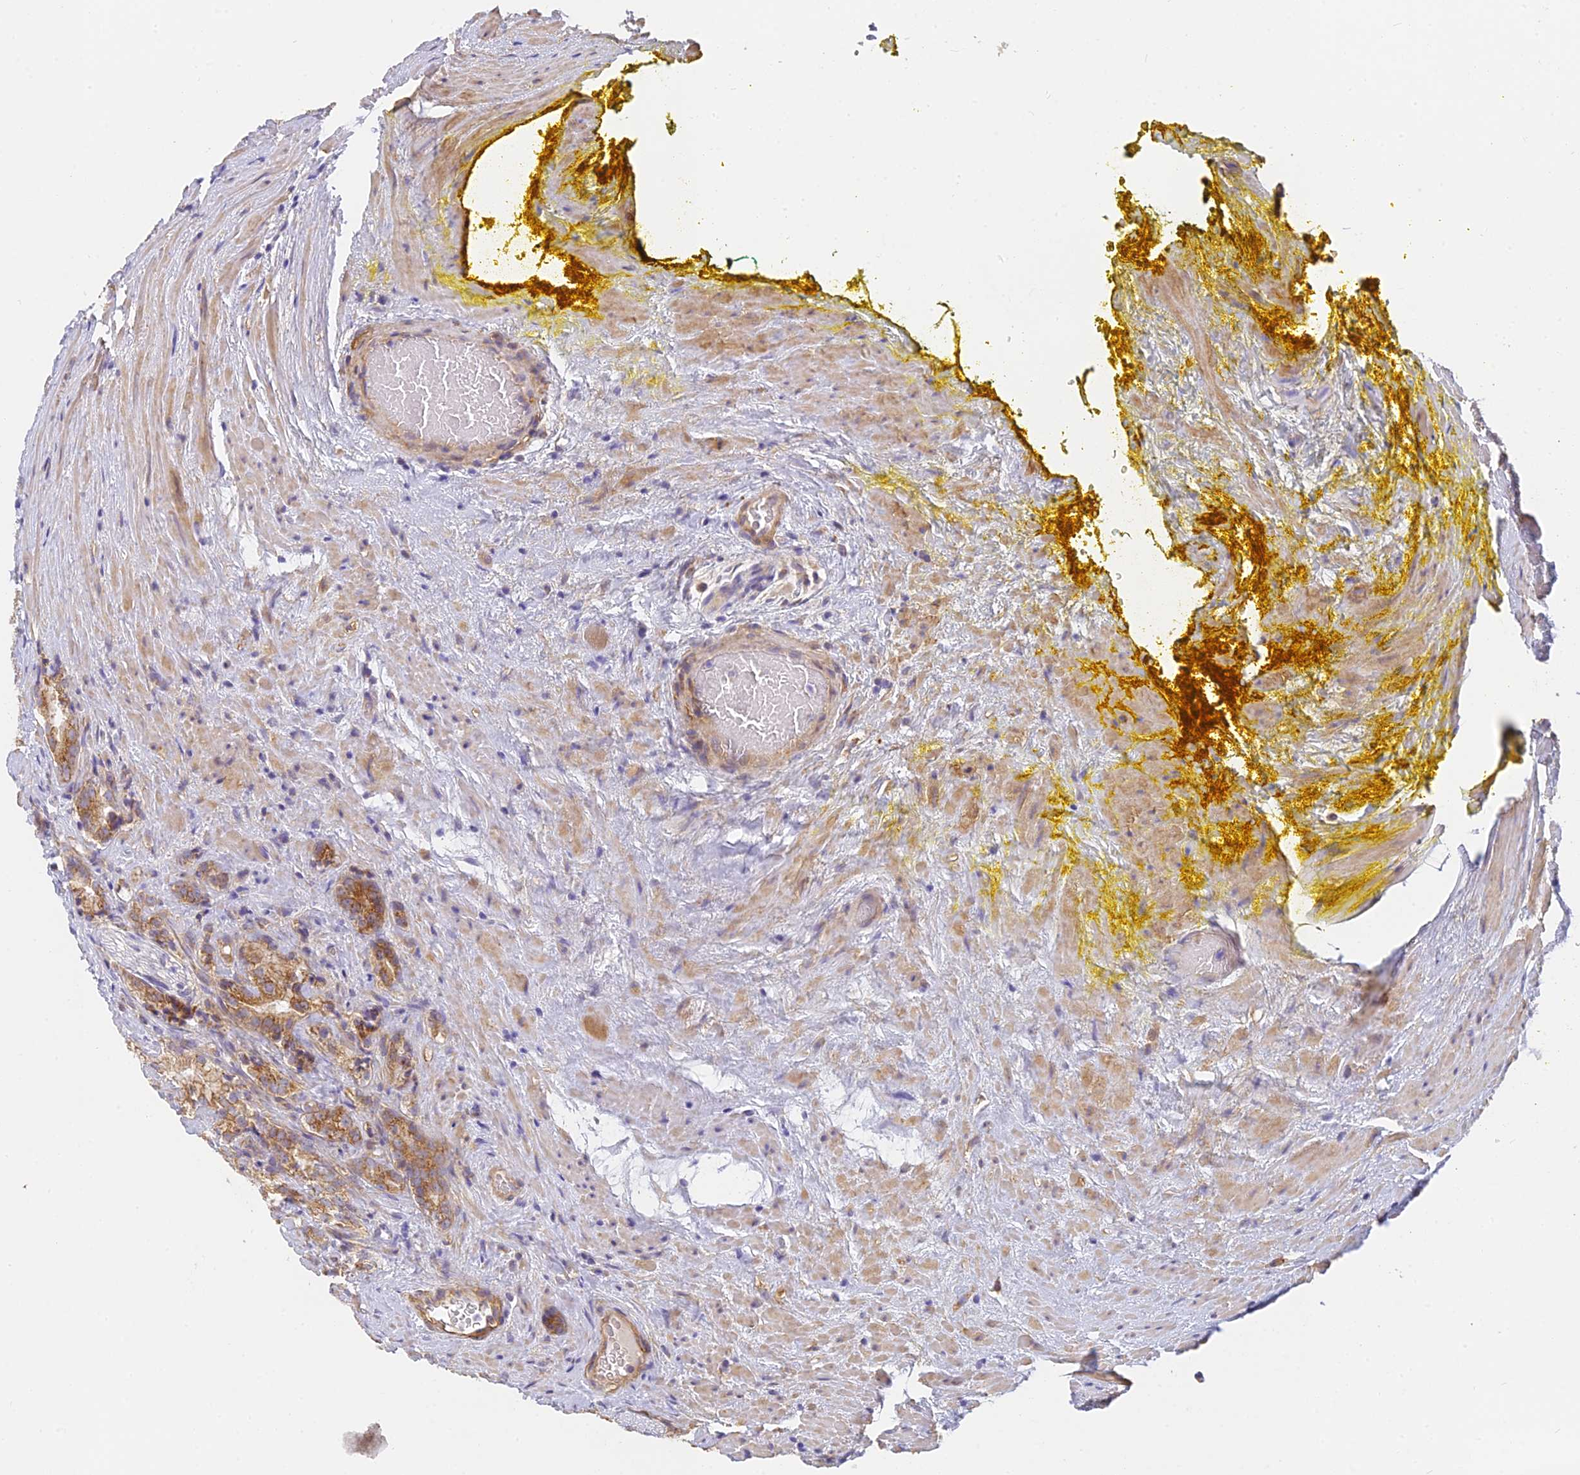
{"staining": {"intensity": "moderate", "quantity": ">75%", "location": "cytoplasmic/membranous"}, "tissue": "prostate cancer", "cell_type": "Tumor cells", "image_type": "cancer", "snomed": [{"axis": "morphology", "description": "Adenocarcinoma, Low grade"}, {"axis": "topography", "description": "Prostate"}], "caption": "Human adenocarcinoma (low-grade) (prostate) stained with a brown dye shows moderate cytoplasmic/membranous positive positivity in about >75% of tumor cells.", "gene": "MRPL15", "patient": {"sex": "male", "age": 71}}